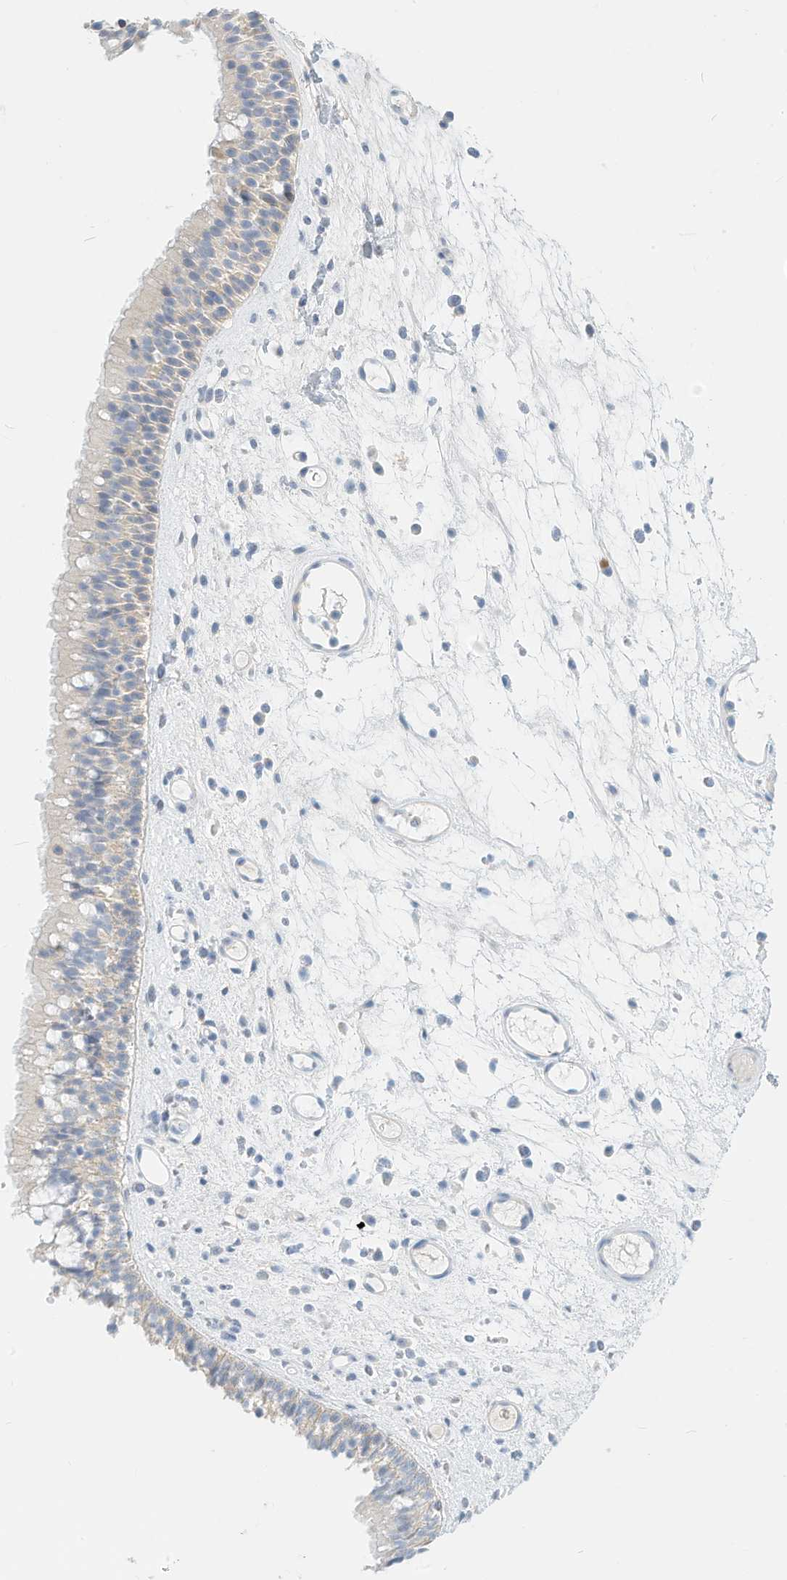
{"staining": {"intensity": "negative", "quantity": "none", "location": "none"}, "tissue": "nasopharynx", "cell_type": "Respiratory epithelial cells", "image_type": "normal", "snomed": [{"axis": "morphology", "description": "Normal tissue, NOS"}, {"axis": "morphology", "description": "Inflammation, NOS"}, {"axis": "morphology", "description": "Malignant melanoma, Metastatic site"}, {"axis": "topography", "description": "Nasopharynx"}], "caption": "DAB (3,3'-diaminobenzidine) immunohistochemical staining of benign human nasopharynx demonstrates no significant positivity in respiratory epithelial cells.", "gene": "SPOCD1", "patient": {"sex": "male", "age": 70}}